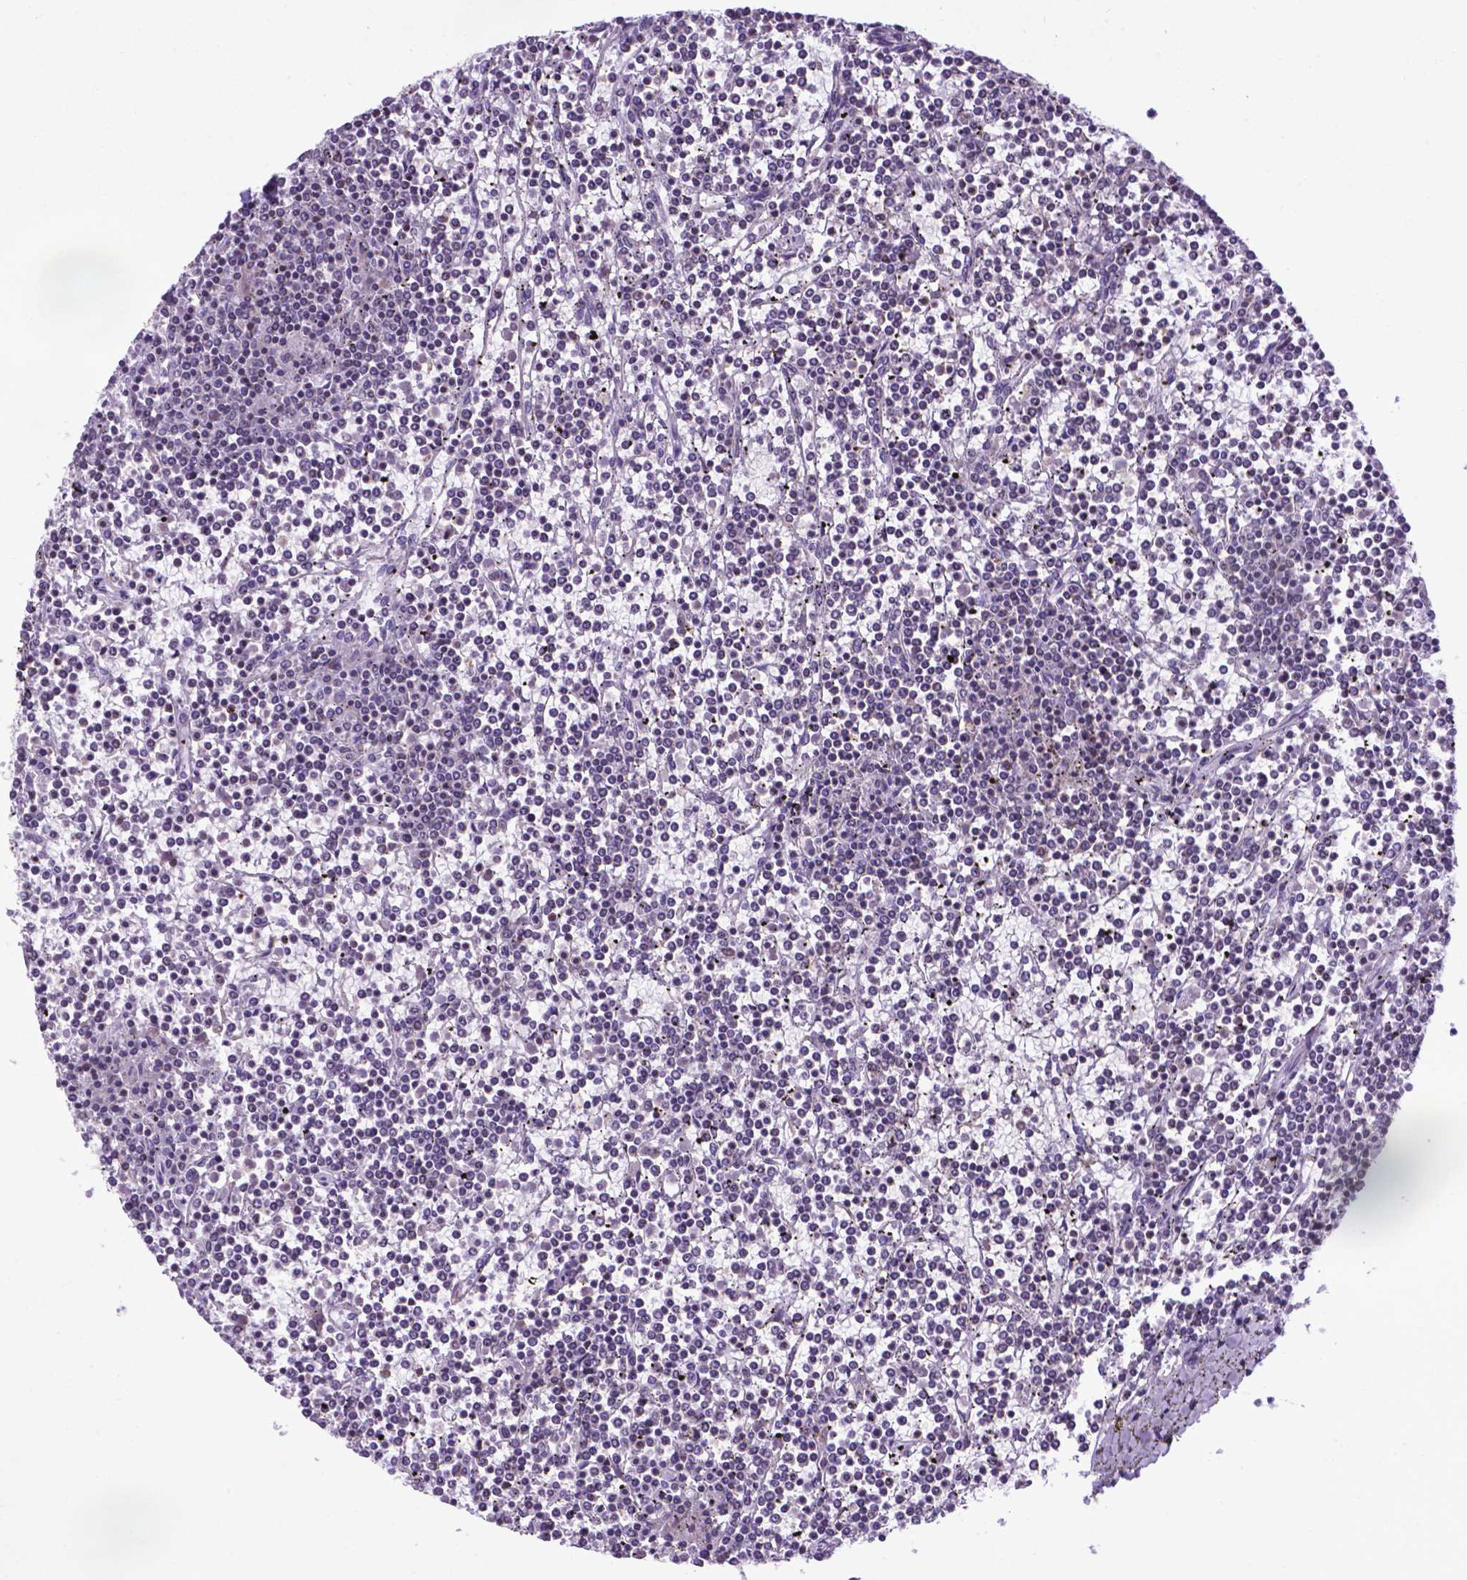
{"staining": {"intensity": "negative", "quantity": "none", "location": "none"}, "tissue": "lymphoma", "cell_type": "Tumor cells", "image_type": "cancer", "snomed": [{"axis": "morphology", "description": "Malignant lymphoma, non-Hodgkin's type, Low grade"}, {"axis": "topography", "description": "Spleen"}], "caption": "The histopathology image demonstrates no significant positivity in tumor cells of low-grade malignant lymphoma, non-Hodgkin's type.", "gene": "POU3F3", "patient": {"sex": "female", "age": 19}}